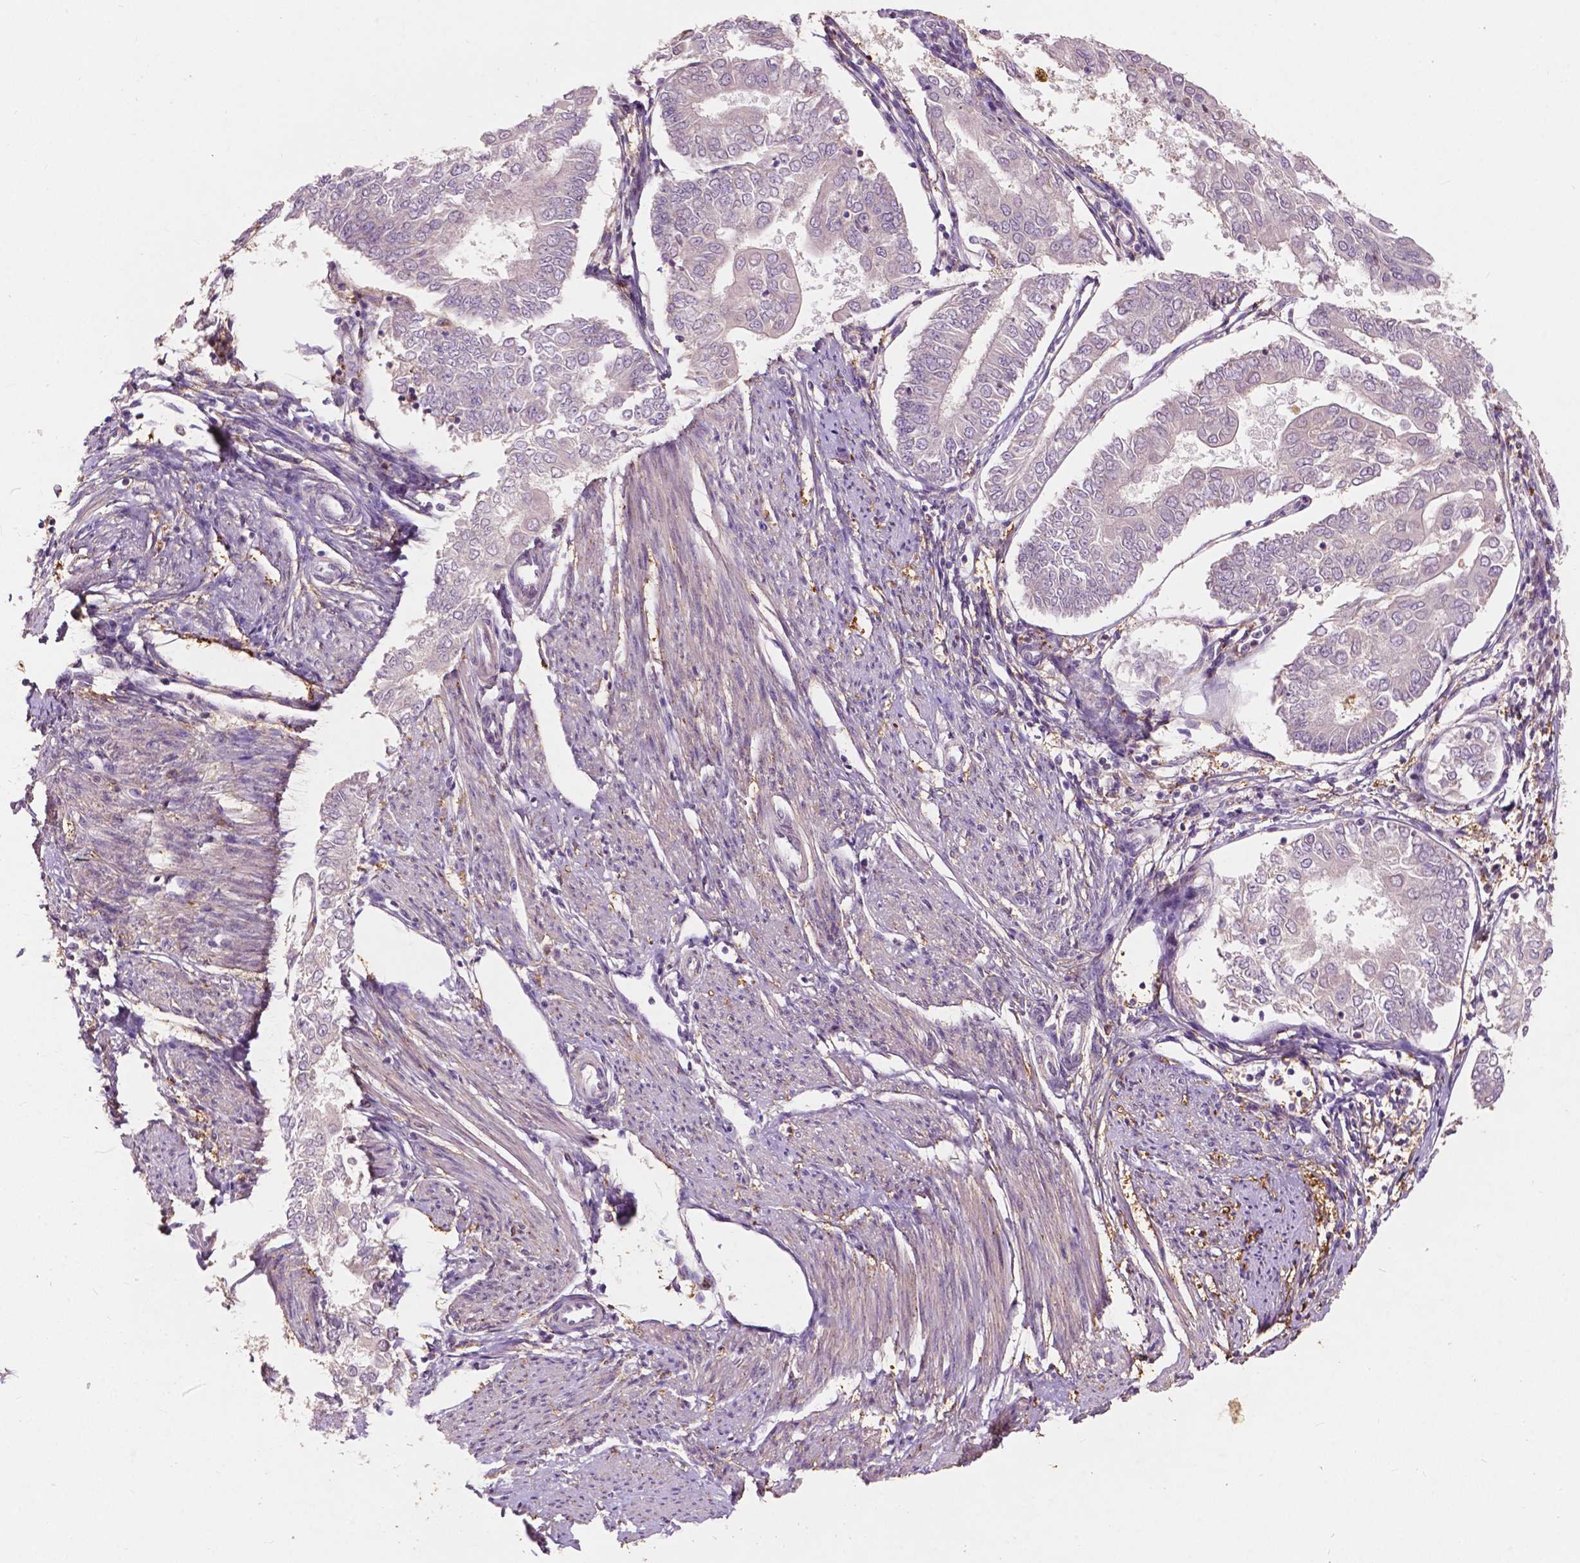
{"staining": {"intensity": "negative", "quantity": "none", "location": "none"}, "tissue": "endometrial cancer", "cell_type": "Tumor cells", "image_type": "cancer", "snomed": [{"axis": "morphology", "description": "Adenocarcinoma, NOS"}, {"axis": "topography", "description": "Endometrium"}], "caption": "Immunohistochemistry image of neoplastic tissue: endometrial cancer stained with DAB demonstrates no significant protein staining in tumor cells. (Brightfield microscopy of DAB (3,3'-diaminobenzidine) IHC at high magnification).", "gene": "GPR37", "patient": {"sex": "female", "age": 68}}